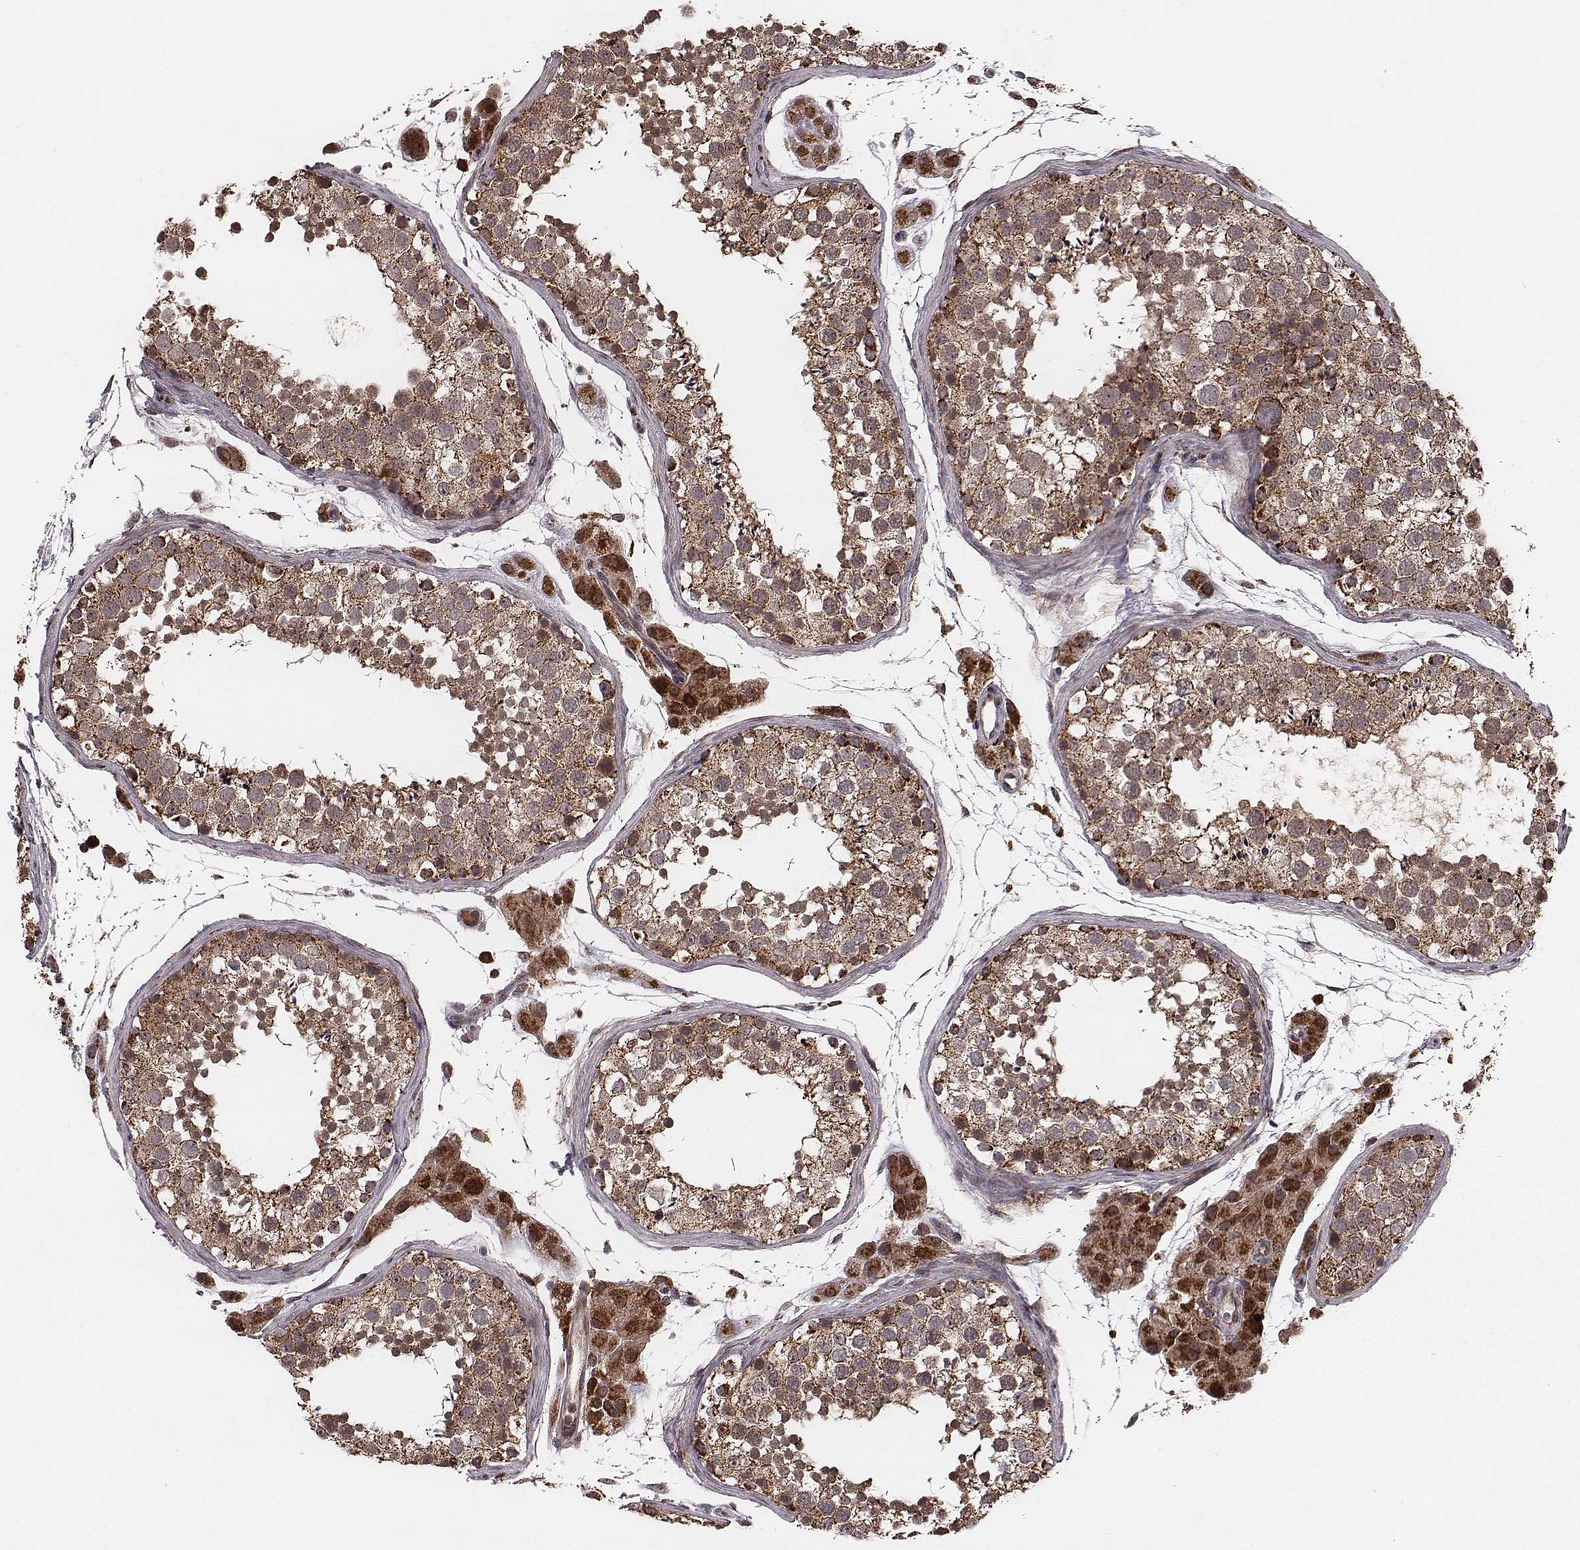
{"staining": {"intensity": "strong", "quantity": ">75%", "location": "cytoplasmic/membranous"}, "tissue": "testis", "cell_type": "Cells in seminiferous ducts", "image_type": "normal", "snomed": [{"axis": "morphology", "description": "Normal tissue, NOS"}, {"axis": "topography", "description": "Testis"}], "caption": "IHC of normal testis displays high levels of strong cytoplasmic/membranous positivity in approximately >75% of cells in seminiferous ducts.", "gene": "ZDHHC21", "patient": {"sex": "male", "age": 41}}